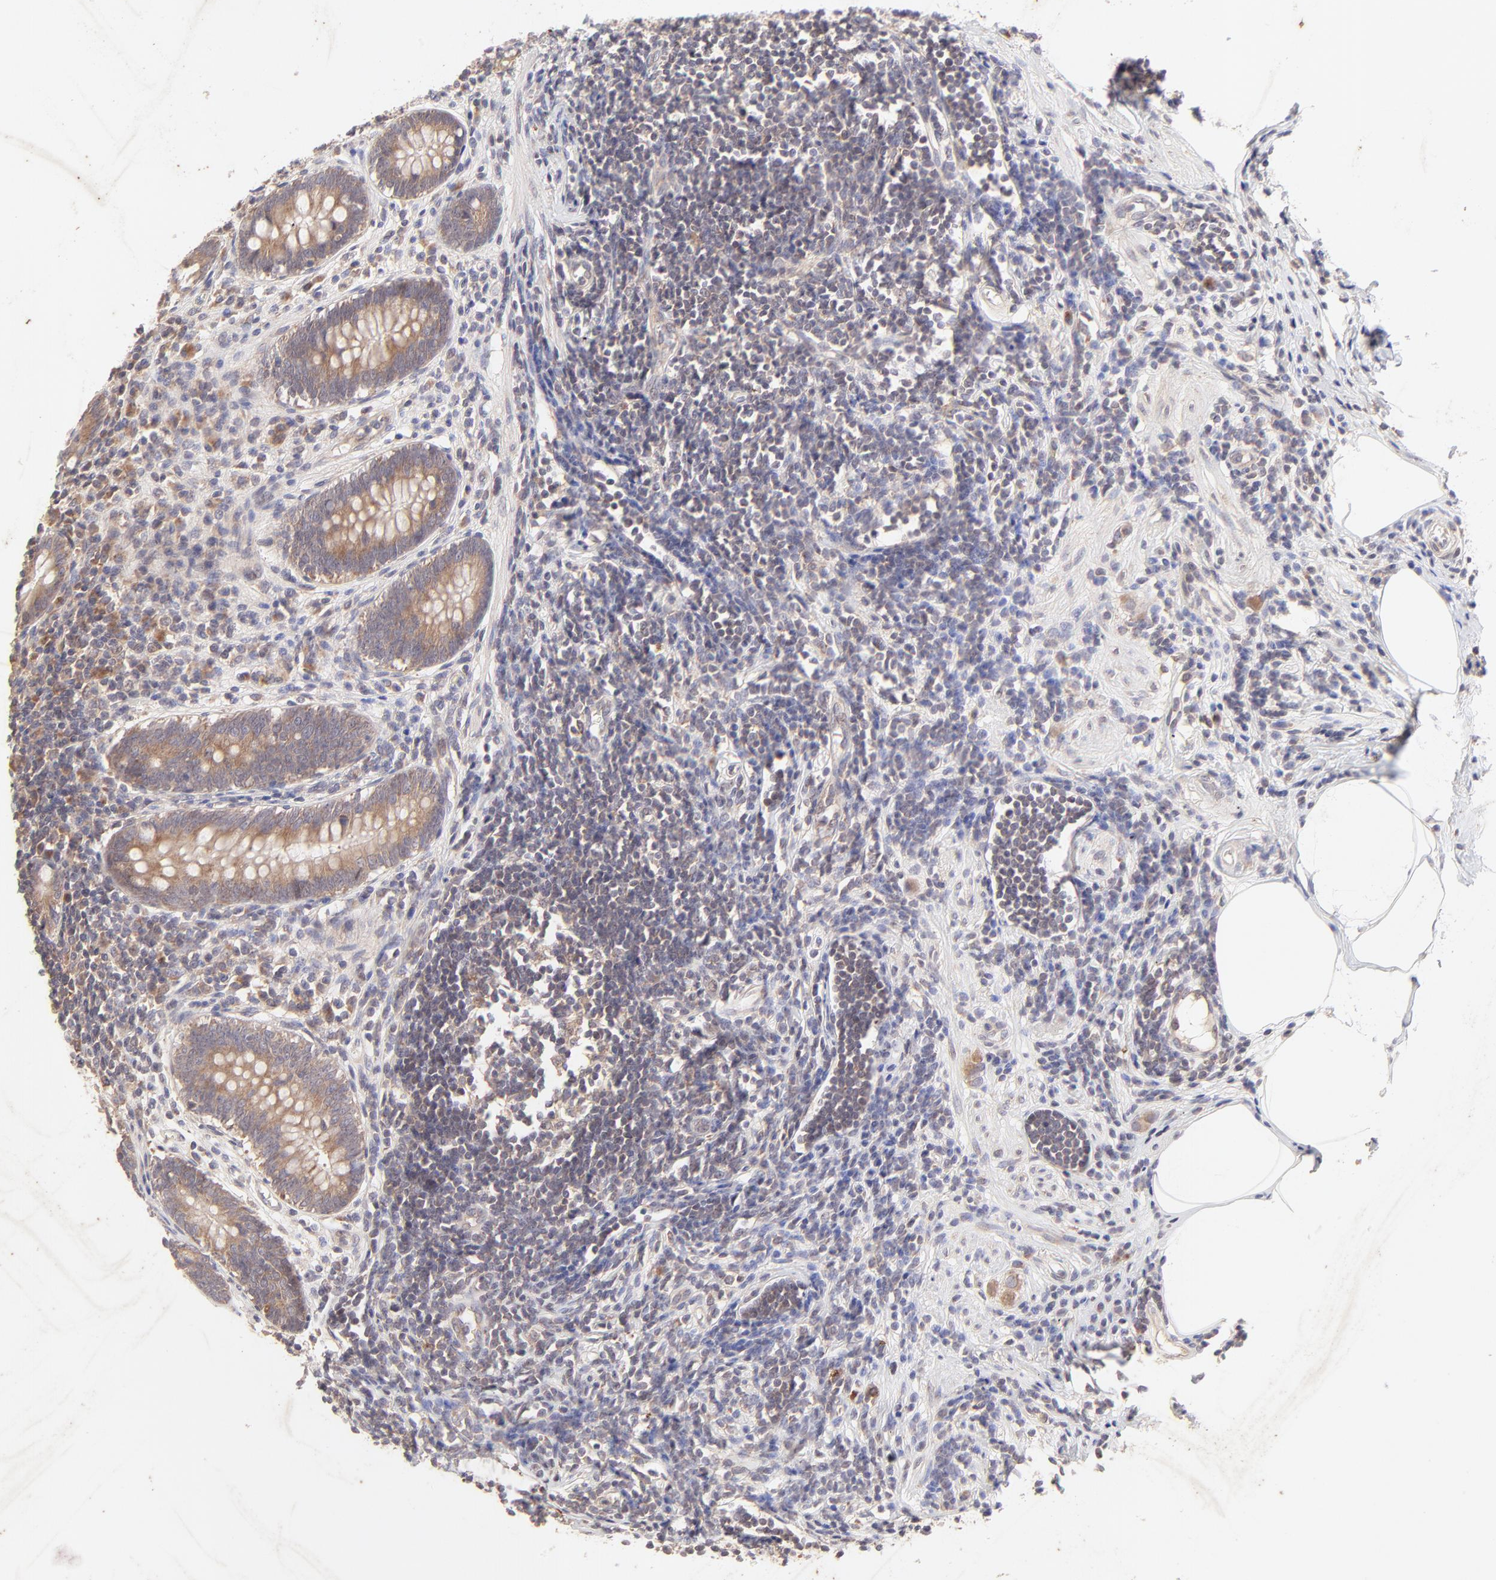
{"staining": {"intensity": "moderate", "quantity": ">75%", "location": "cytoplasmic/membranous"}, "tissue": "appendix", "cell_type": "Glandular cells", "image_type": "normal", "snomed": [{"axis": "morphology", "description": "Normal tissue, NOS"}, {"axis": "topography", "description": "Appendix"}], "caption": "Immunohistochemical staining of unremarkable human appendix demonstrates >75% levels of moderate cytoplasmic/membranous protein expression in approximately >75% of glandular cells.", "gene": "TNRC6B", "patient": {"sex": "female", "age": 50}}